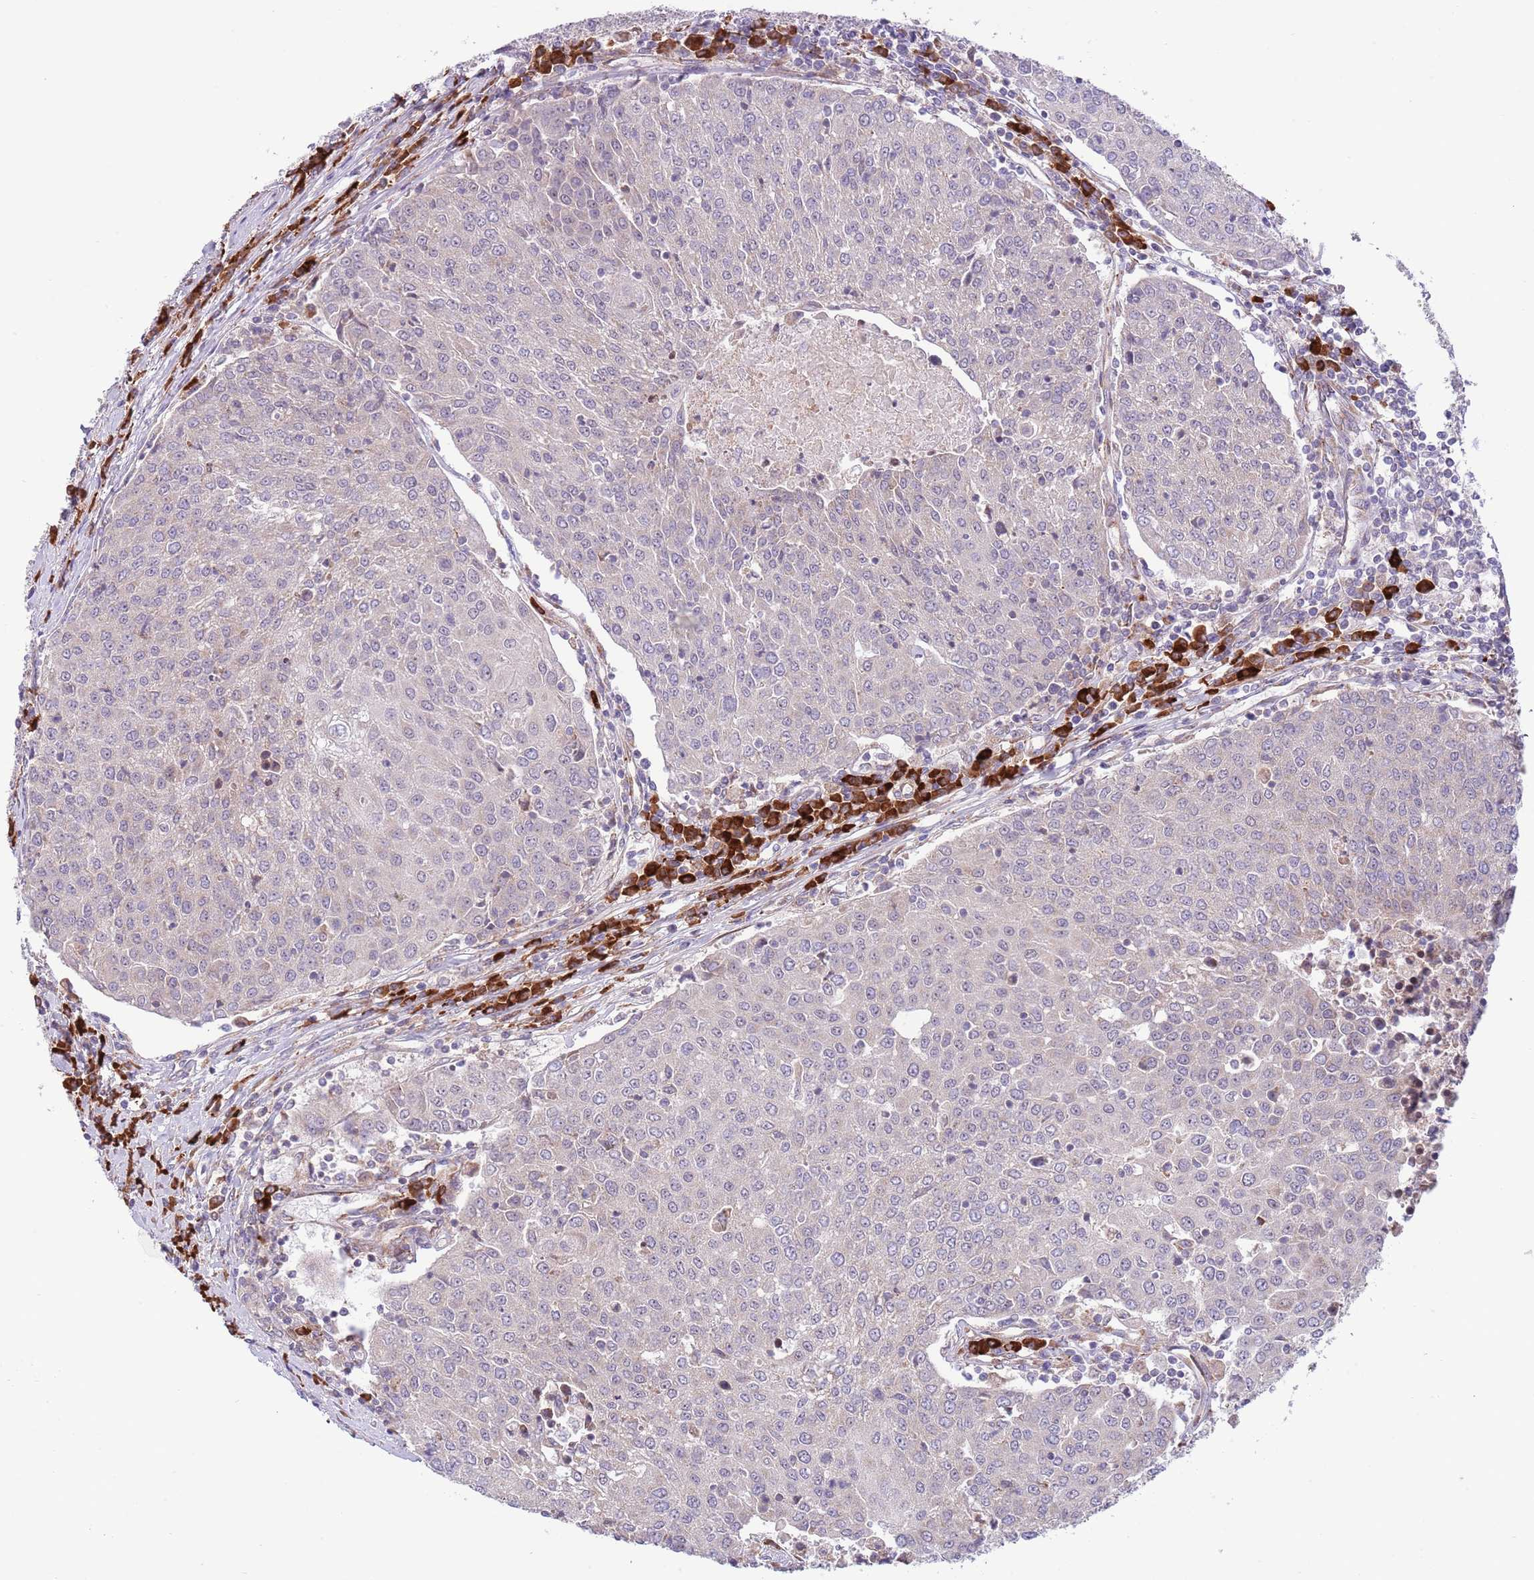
{"staining": {"intensity": "negative", "quantity": "none", "location": "none"}, "tissue": "urothelial cancer", "cell_type": "Tumor cells", "image_type": "cancer", "snomed": [{"axis": "morphology", "description": "Urothelial carcinoma, High grade"}, {"axis": "topography", "description": "Urinary bladder"}], "caption": "High magnification brightfield microscopy of high-grade urothelial carcinoma stained with DAB (3,3'-diaminobenzidine) (brown) and counterstained with hematoxylin (blue): tumor cells show no significant expression. (Stains: DAB IHC with hematoxylin counter stain, Microscopy: brightfield microscopy at high magnification).", "gene": "DAND5", "patient": {"sex": "female", "age": 85}}